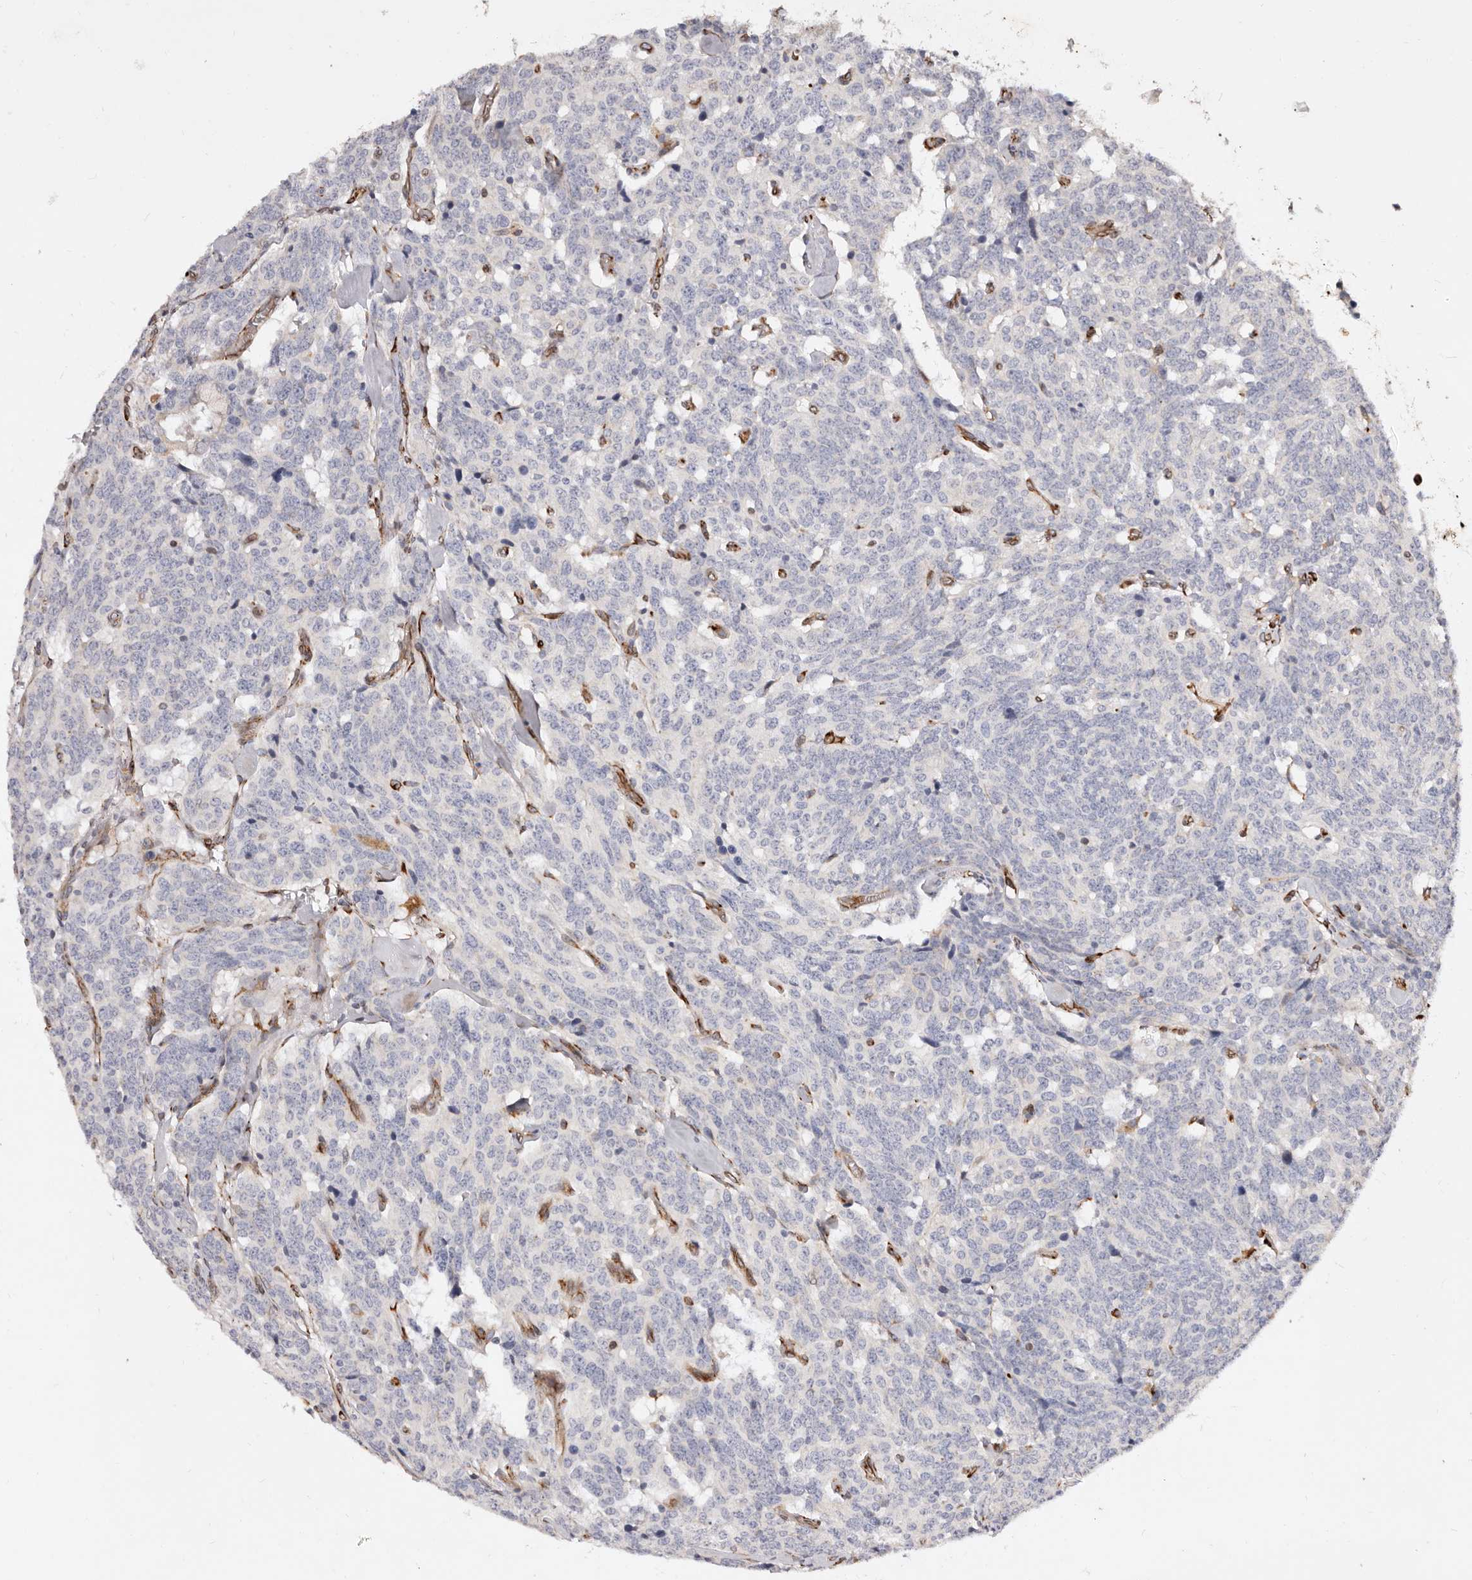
{"staining": {"intensity": "negative", "quantity": "none", "location": "none"}, "tissue": "carcinoid", "cell_type": "Tumor cells", "image_type": "cancer", "snomed": [{"axis": "morphology", "description": "Carcinoid, malignant, NOS"}, {"axis": "topography", "description": "Lung"}], "caption": "There is no significant staining in tumor cells of carcinoid.", "gene": "SERPINH1", "patient": {"sex": "female", "age": 46}}